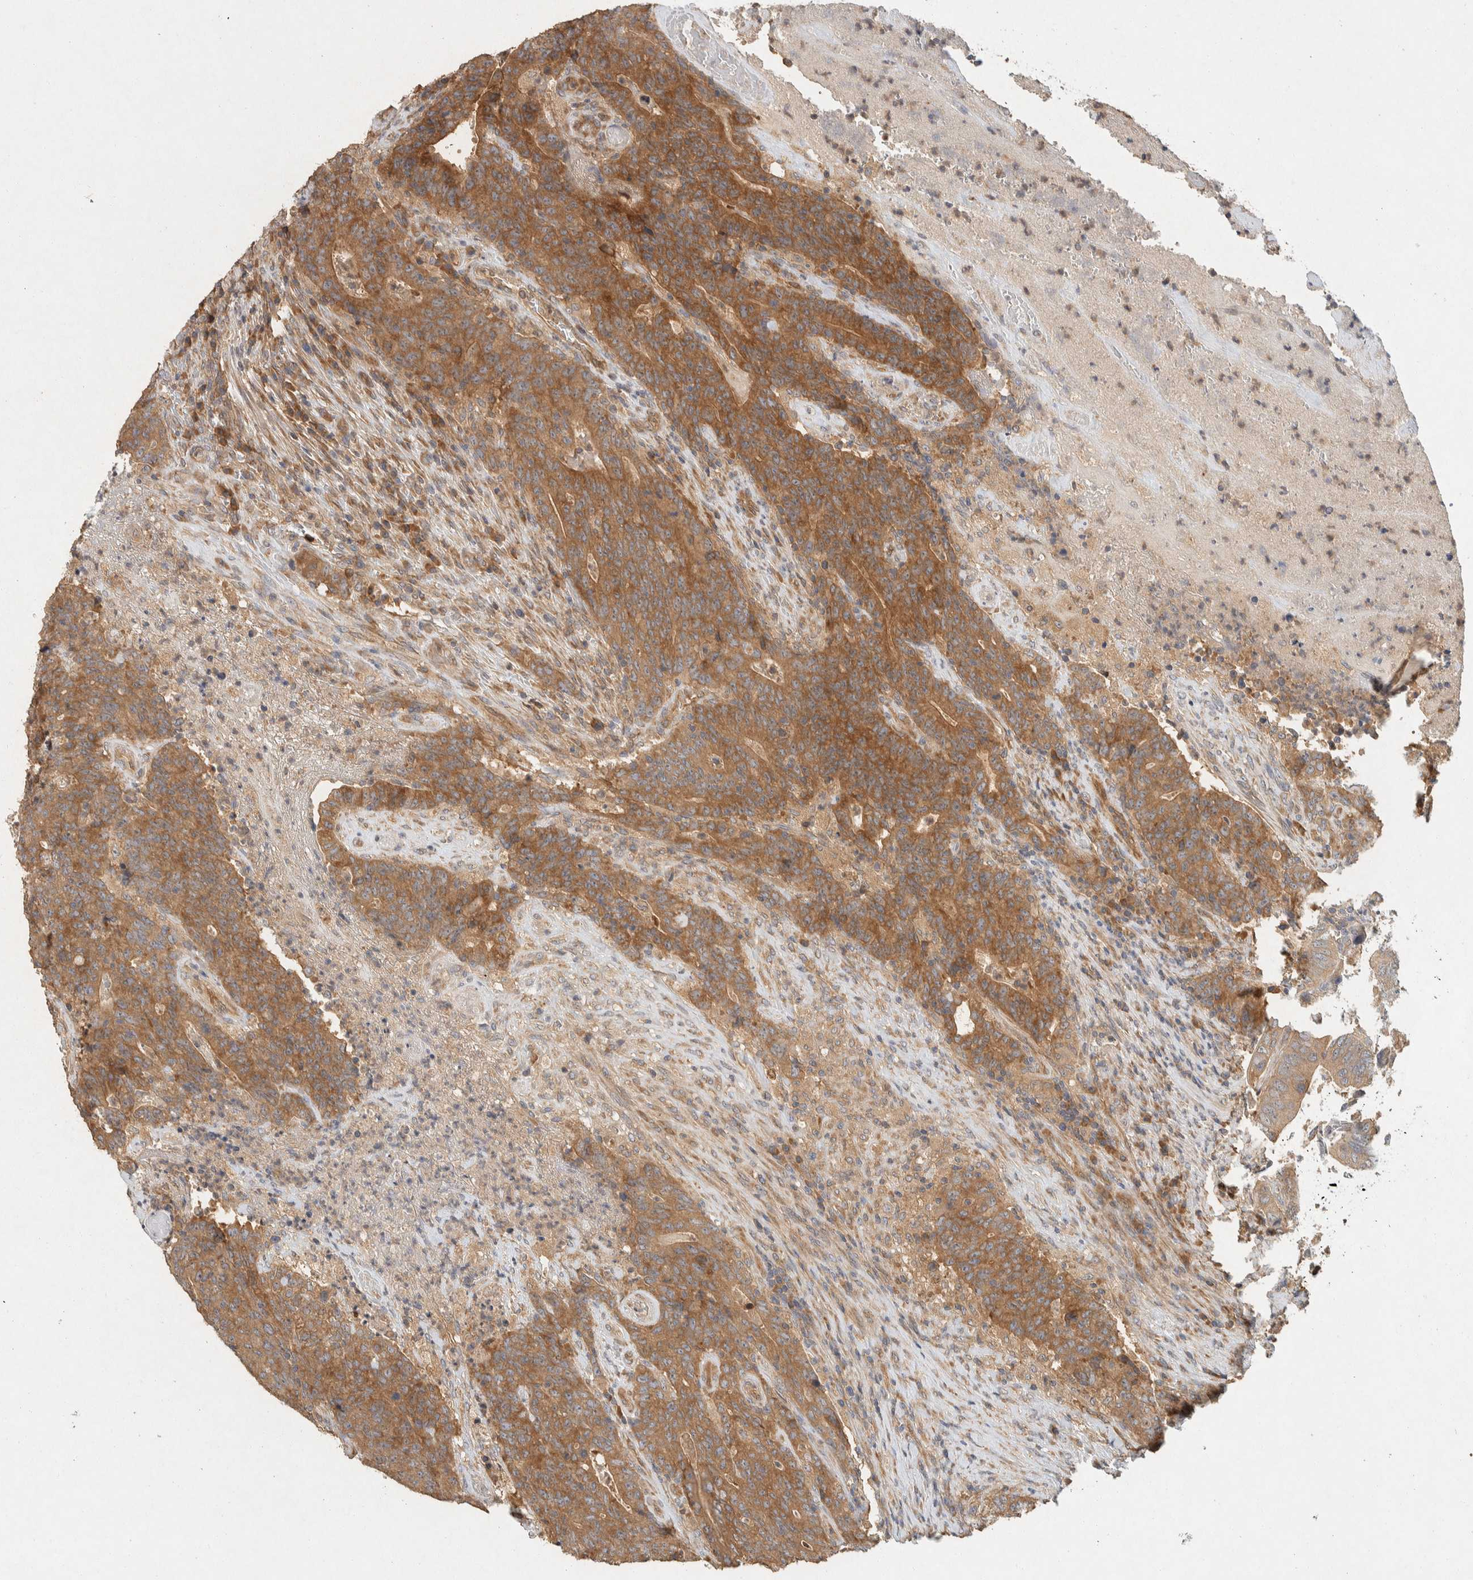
{"staining": {"intensity": "moderate", "quantity": ">75%", "location": "cytoplasmic/membranous"}, "tissue": "colorectal cancer", "cell_type": "Tumor cells", "image_type": "cancer", "snomed": [{"axis": "morphology", "description": "Normal tissue, NOS"}, {"axis": "morphology", "description": "Adenocarcinoma, NOS"}, {"axis": "topography", "description": "Colon"}], "caption": "Protein staining of colorectal adenocarcinoma tissue displays moderate cytoplasmic/membranous positivity in about >75% of tumor cells.", "gene": "PXK", "patient": {"sex": "female", "age": 75}}